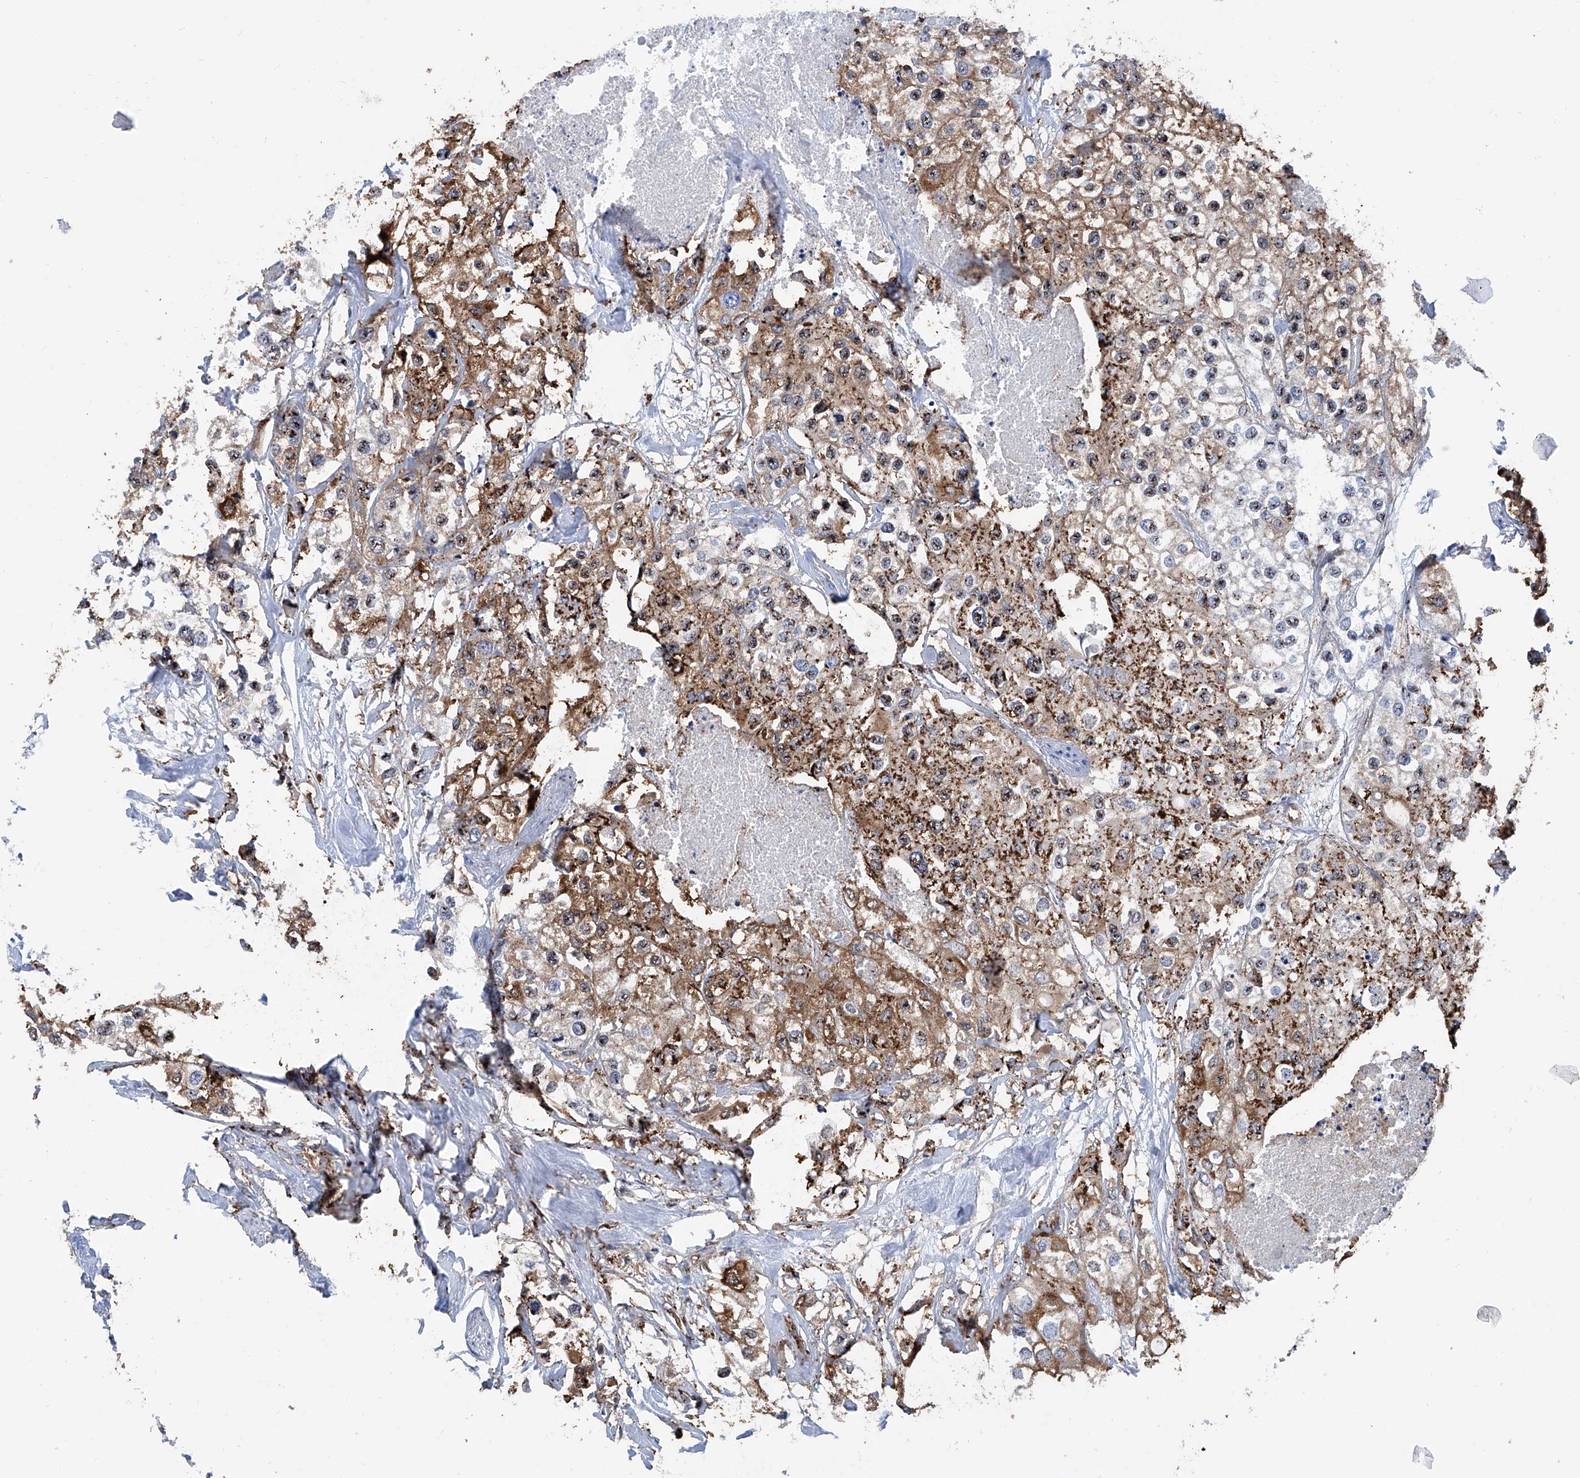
{"staining": {"intensity": "moderate", "quantity": ">75%", "location": "cytoplasmic/membranous,nuclear"}, "tissue": "urothelial cancer", "cell_type": "Tumor cells", "image_type": "cancer", "snomed": [{"axis": "morphology", "description": "Urothelial carcinoma, High grade"}, {"axis": "topography", "description": "Urinary bladder"}], "caption": "An immunohistochemistry (IHC) photomicrograph of tumor tissue is shown. Protein staining in brown shows moderate cytoplasmic/membranous and nuclear positivity in urothelial cancer within tumor cells.", "gene": "ZNF484", "patient": {"sex": "male", "age": 64}}